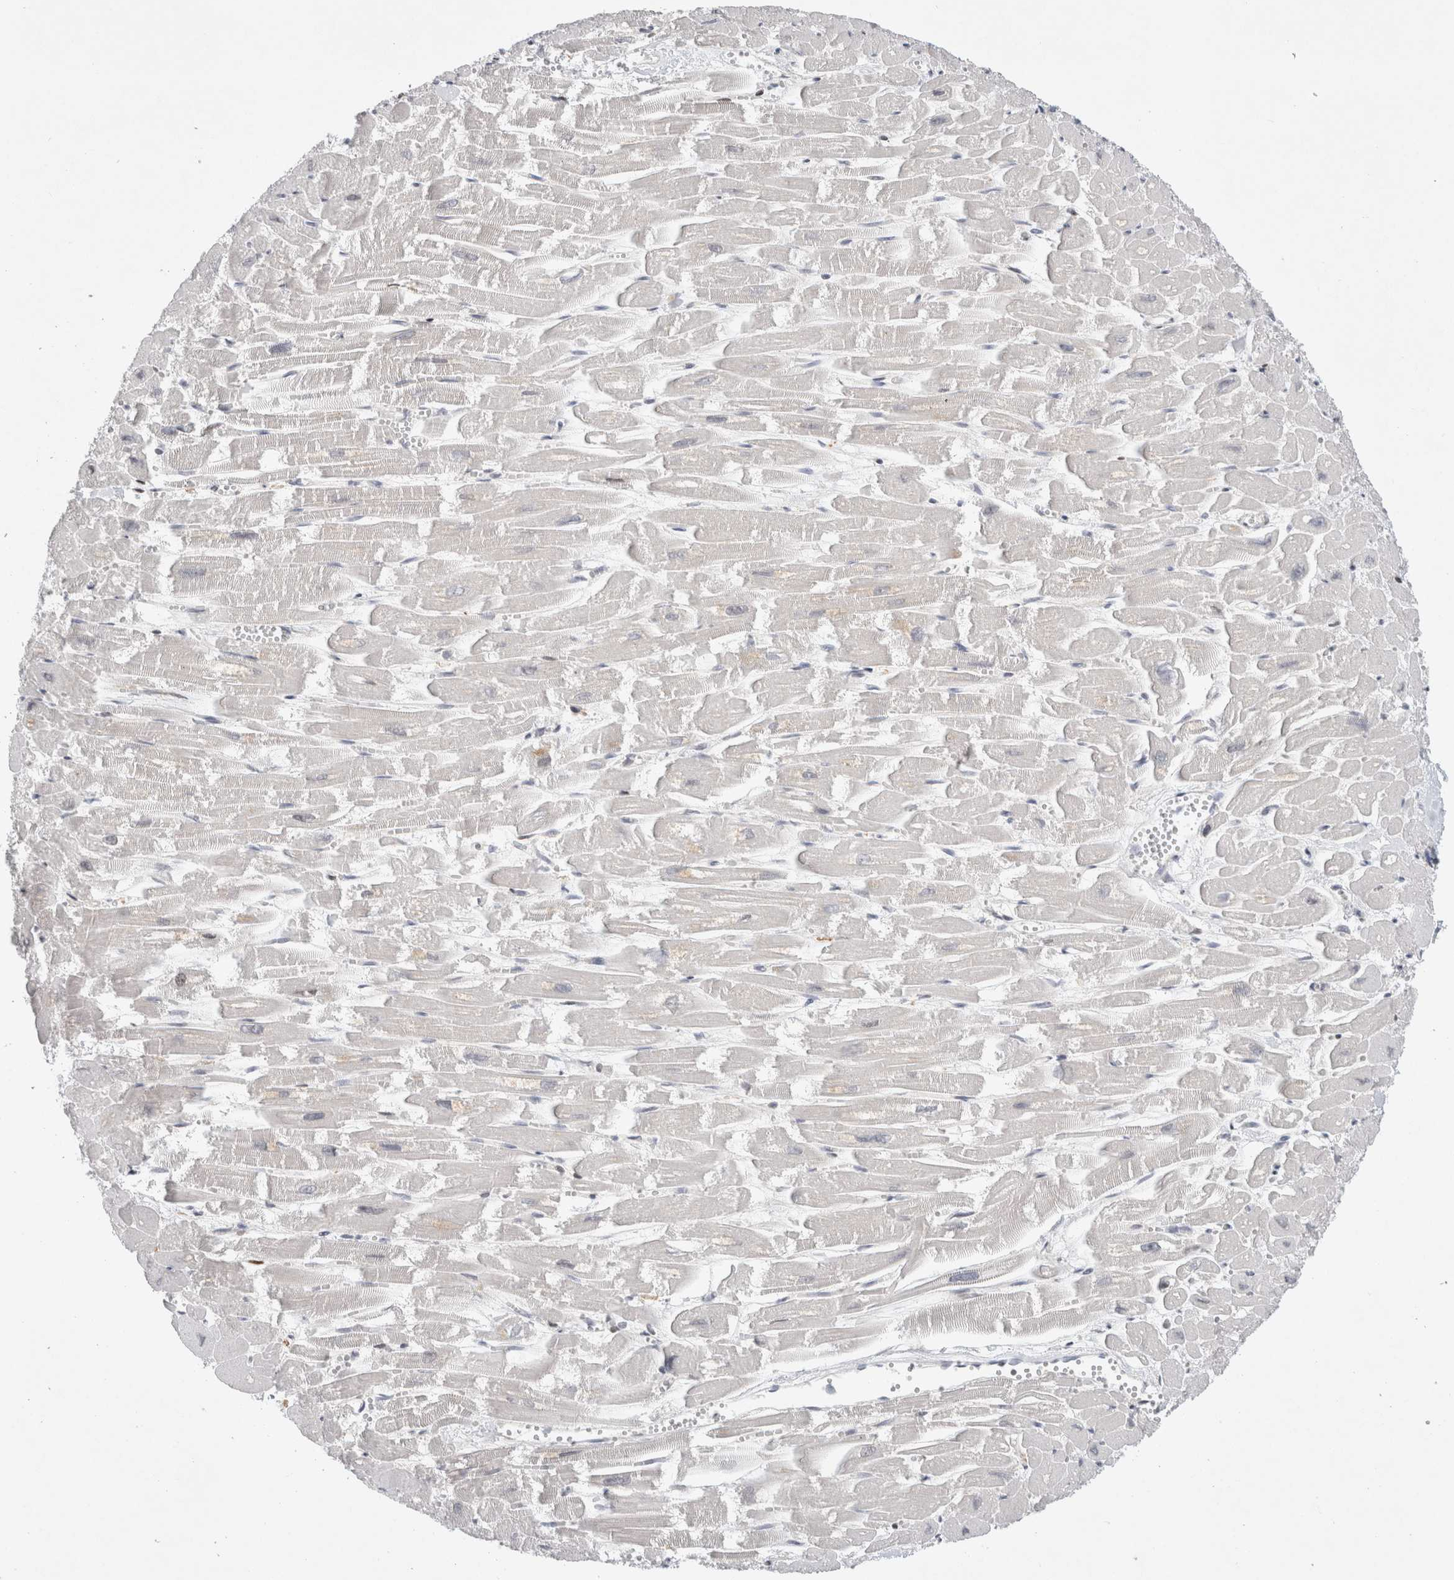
{"staining": {"intensity": "weak", "quantity": "<25%", "location": "cytoplasmic/membranous"}, "tissue": "heart muscle", "cell_type": "Cardiomyocytes", "image_type": "normal", "snomed": [{"axis": "morphology", "description": "Normal tissue, NOS"}, {"axis": "topography", "description": "Heart"}], "caption": "Immunohistochemical staining of normal human heart muscle reveals no significant positivity in cardiomyocytes.", "gene": "CDCA7L", "patient": {"sex": "male", "age": 54}}